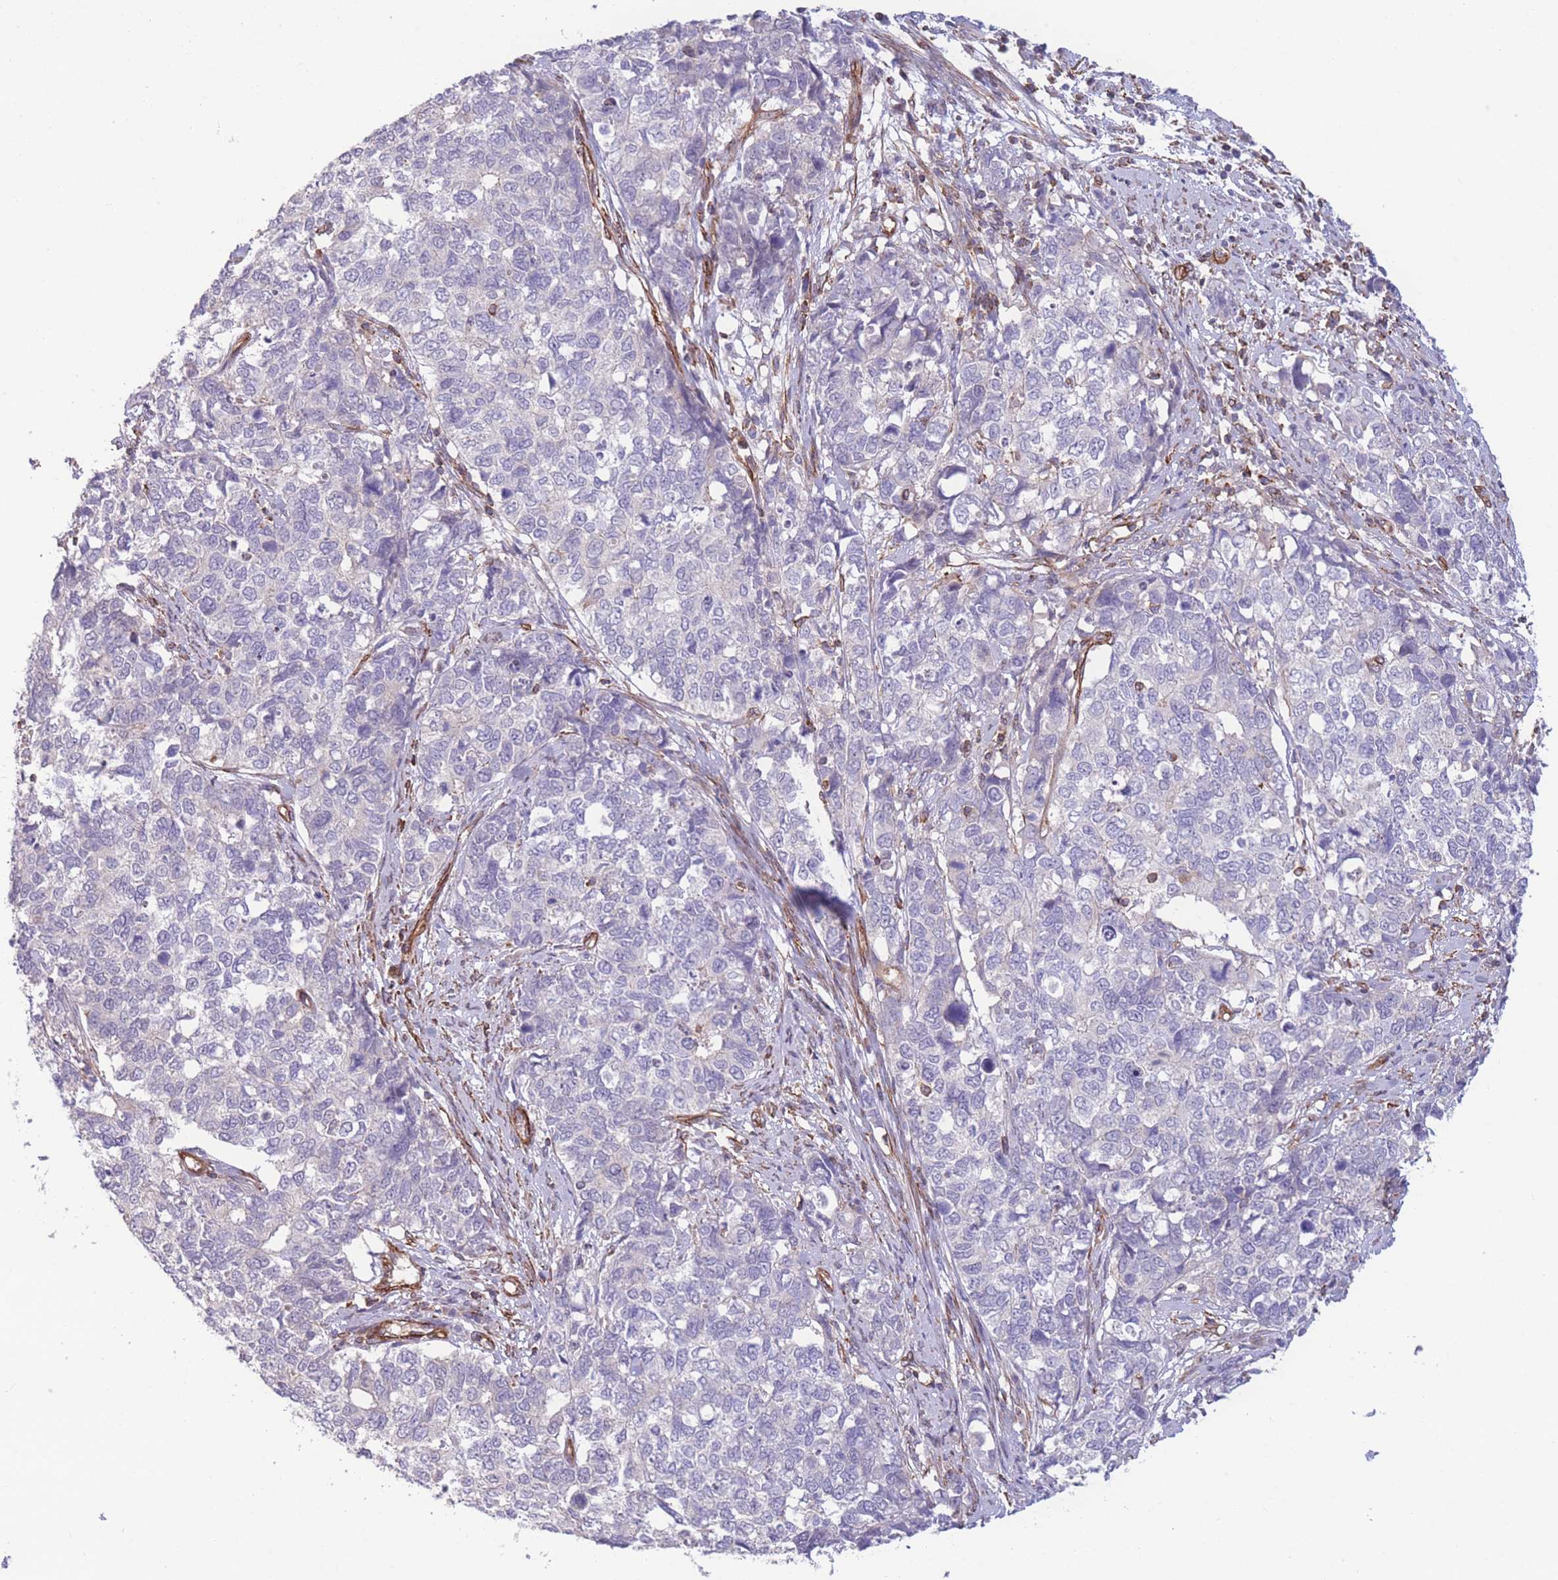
{"staining": {"intensity": "negative", "quantity": "none", "location": "none"}, "tissue": "cervical cancer", "cell_type": "Tumor cells", "image_type": "cancer", "snomed": [{"axis": "morphology", "description": "Squamous cell carcinoma, NOS"}, {"axis": "topography", "description": "Cervix"}], "caption": "Tumor cells are negative for protein expression in human cervical cancer (squamous cell carcinoma).", "gene": "CDC25B", "patient": {"sex": "female", "age": 63}}